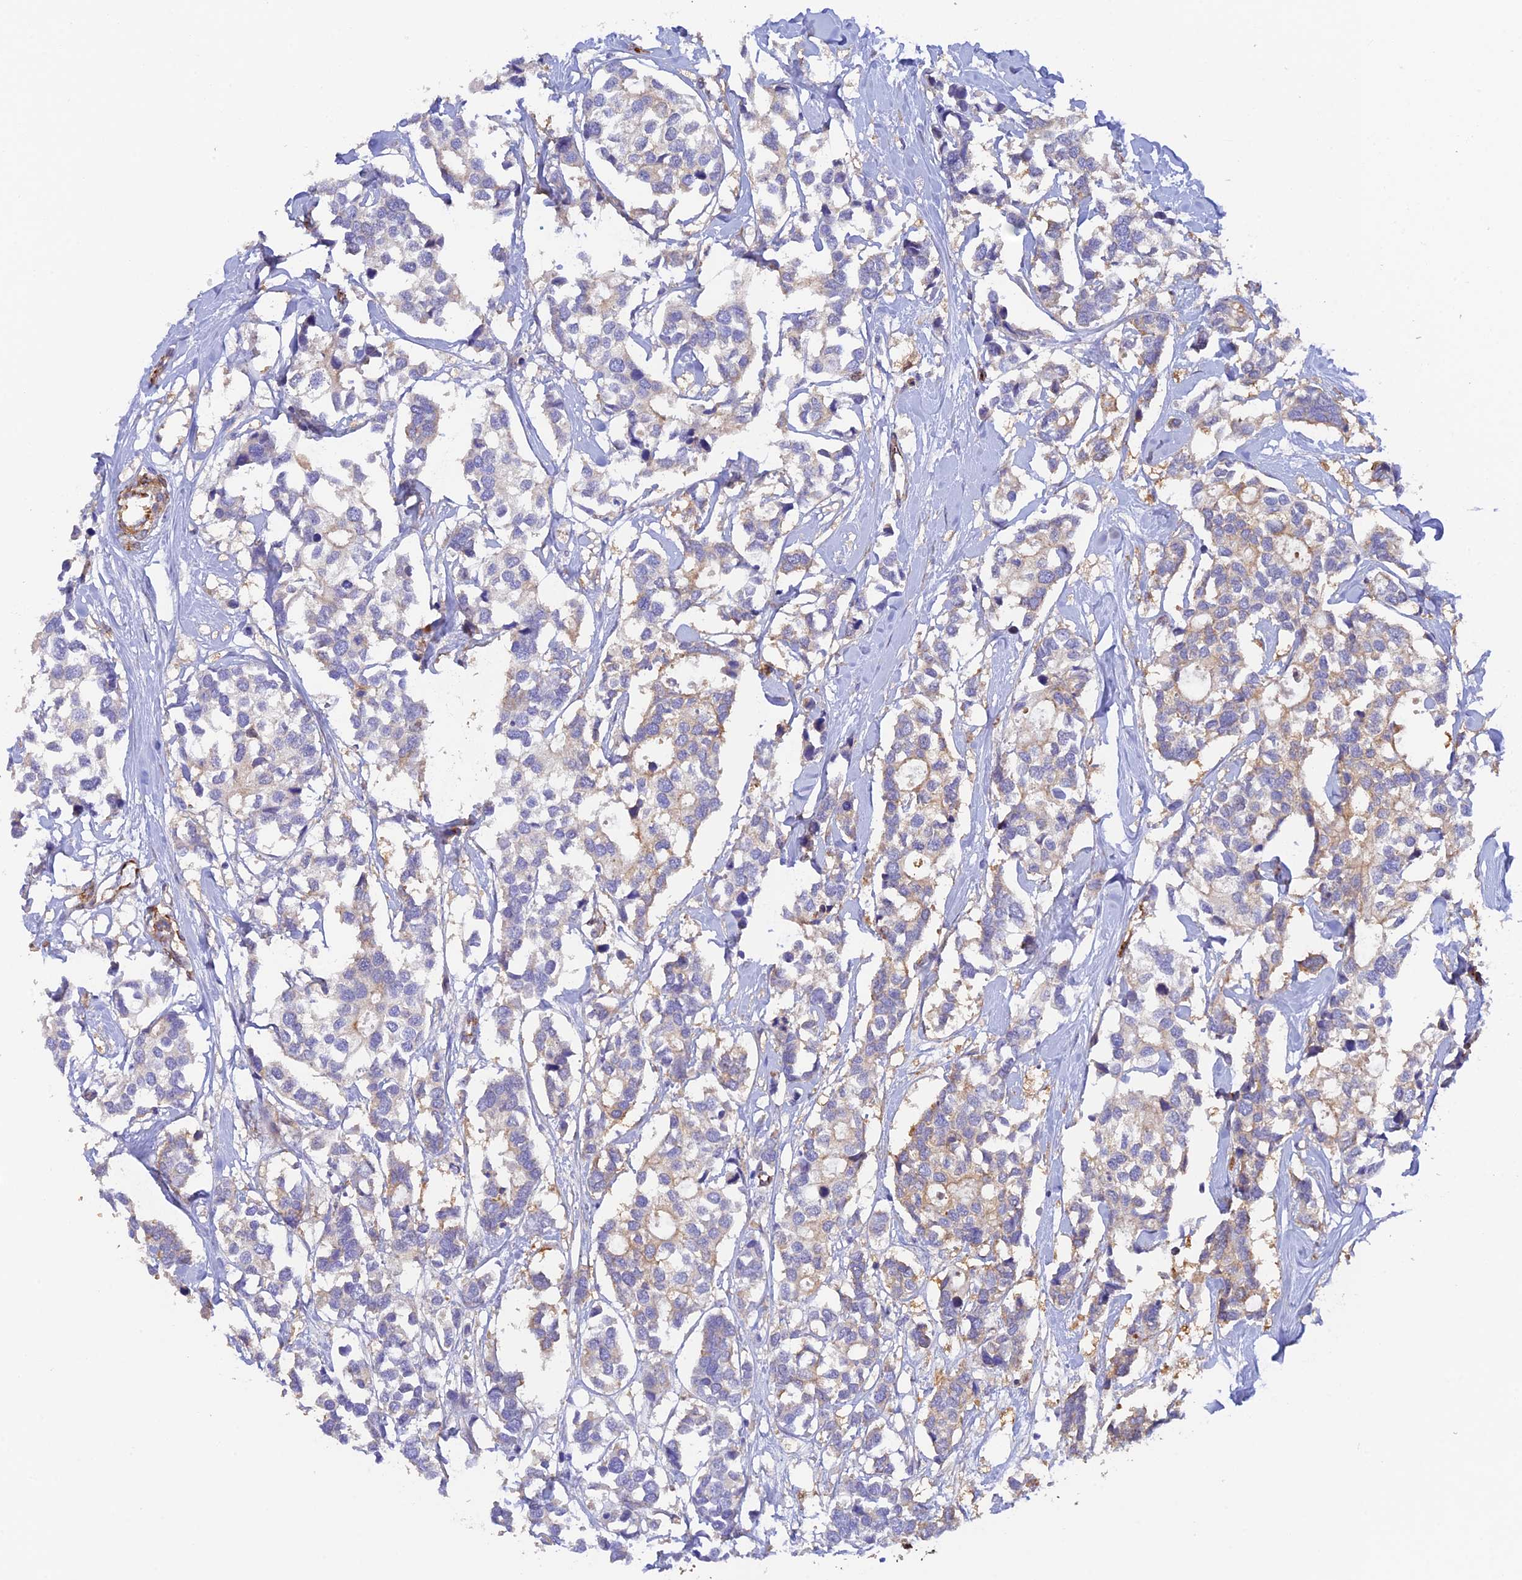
{"staining": {"intensity": "negative", "quantity": "none", "location": "none"}, "tissue": "breast cancer", "cell_type": "Tumor cells", "image_type": "cancer", "snomed": [{"axis": "morphology", "description": "Duct carcinoma"}, {"axis": "topography", "description": "Breast"}], "caption": "Tumor cells show no significant staining in breast cancer. (IHC, brightfield microscopy, high magnification).", "gene": "MYO9A", "patient": {"sex": "female", "age": 83}}